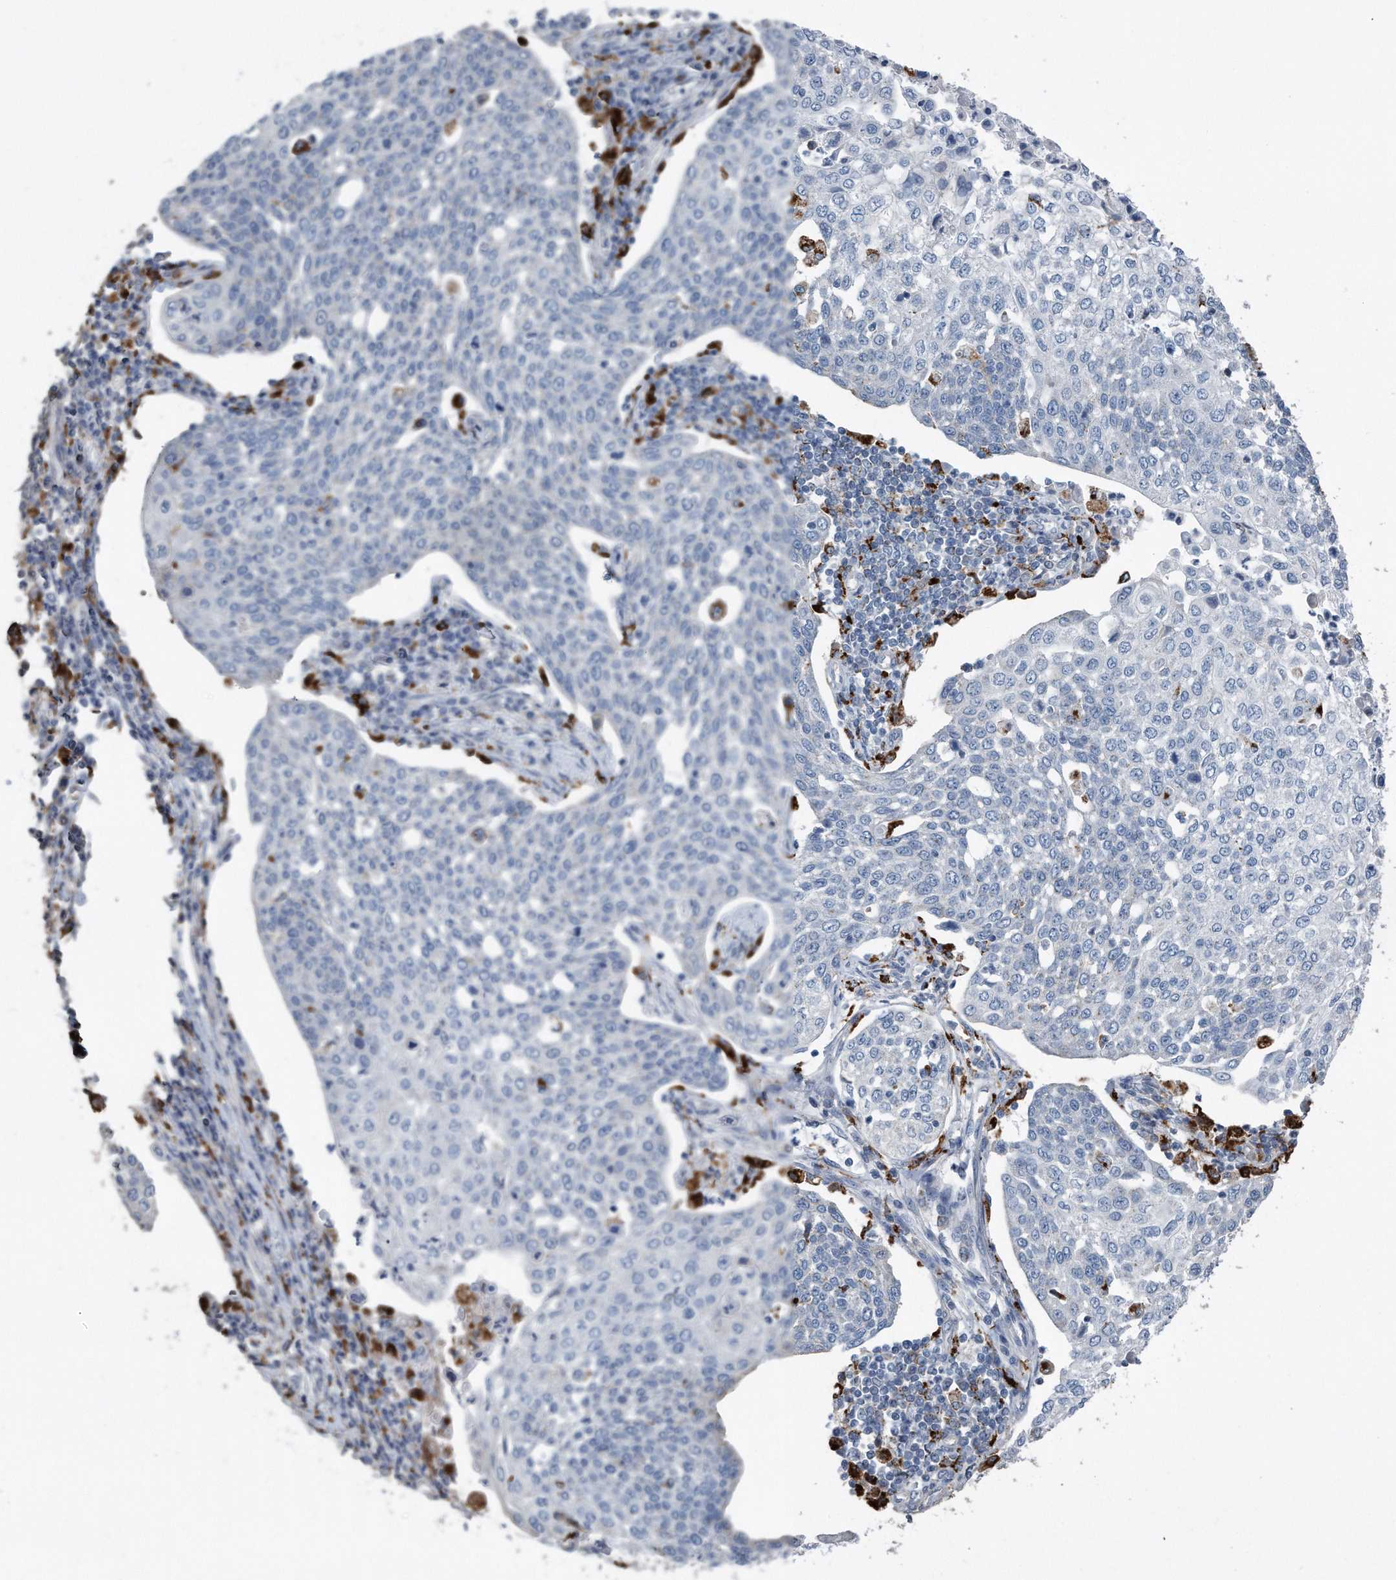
{"staining": {"intensity": "negative", "quantity": "none", "location": "none"}, "tissue": "cervical cancer", "cell_type": "Tumor cells", "image_type": "cancer", "snomed": [{"axis": "morphology", "description": "Squamous cell carcinoma, NOS"}, {"axis": "topography", "description": "Cervix"}], "caption": "High power microscopy micrograph of an immunohistochemistry photomicrograph of cervical cancer, revealing no significant positivity in tumor cells.", "gene": "ZNF772", "patient": {"sex": "female", "age": 34}}